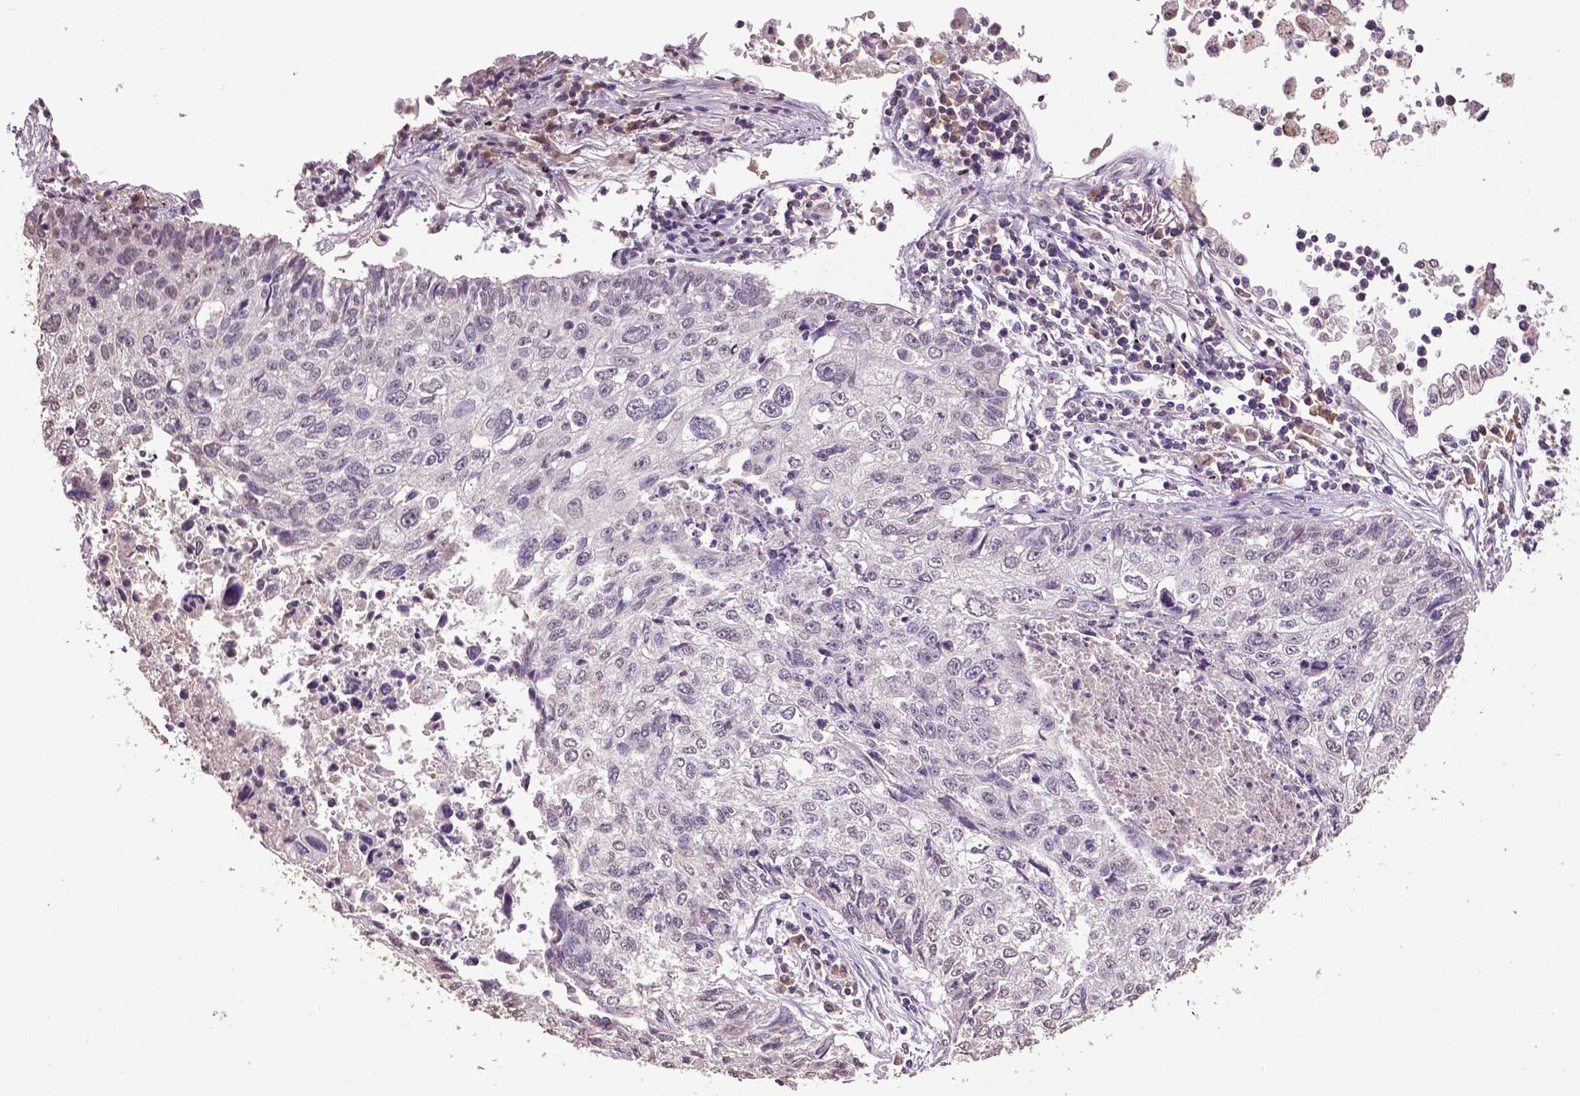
{"staining": {"intensity": "negative", "quantity": "none", "location": "none"}, "tissue": "lung cancer", "cell_type": "Tumor cells", "image_type": "cancer", "snomed": [{"axis": "morphology", "description": "Normal morphology"}, {"axis": "morphology", "description": "Aneuploidy"}, {"axis": "morphology", "description": "Squamous cell carcinoma, NOS"}, {"axis": "topography", "description": "Lymph node"}, {"axis": "topography", "description": "Lung"}], "caption": "Immunohistochemistry (IHC) histopathology image of neoplastic tissue: human aneuploidy (lung) stained with DAB (3,3'-diaminobenzidine) demonstrates no significant protein staining in tumor cells.", "gene": "RUNX3", "patient": {"sex": "female", "age": 76}}